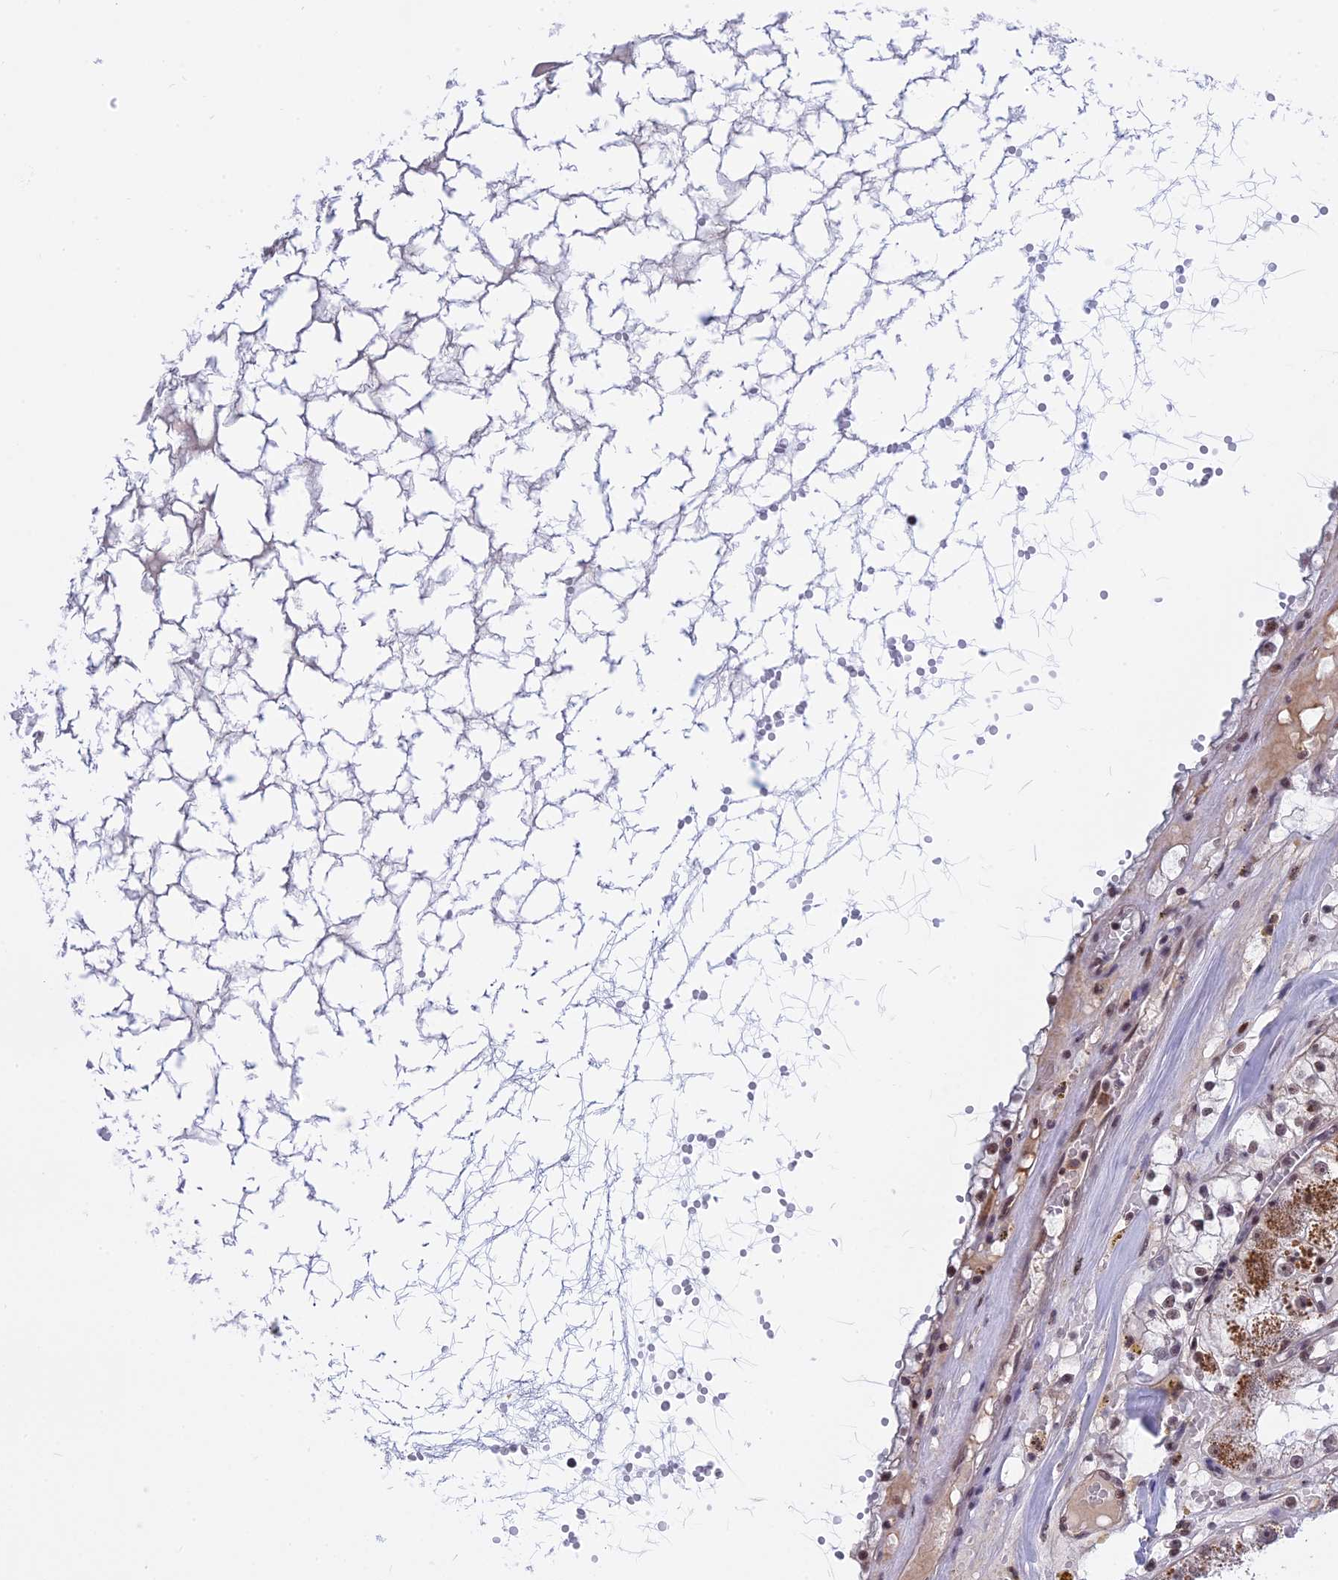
{"staining": {"intensity": "moderate", "quantity": "25%-75%", "location": "cytoplasmic/membranous,nuclear"}, "tissue": "renal cancer", "cell_type": "Tumor cells", "image_type": "cancer", "snomed": [{"axis": "morphology", "description": "Adenocarcinoma, NOS"}, {"axis": "topography", "description": "Kidney"}], "caption": "Renal cancer was stained to show a protein in brown. There is medium levels of moderate cytoplasmic/membranous and nuclear staining in approximately 25%-75% of tumor cells.", "gene": "TCEA1", "patient": {"sex": "male", "age": 56}}